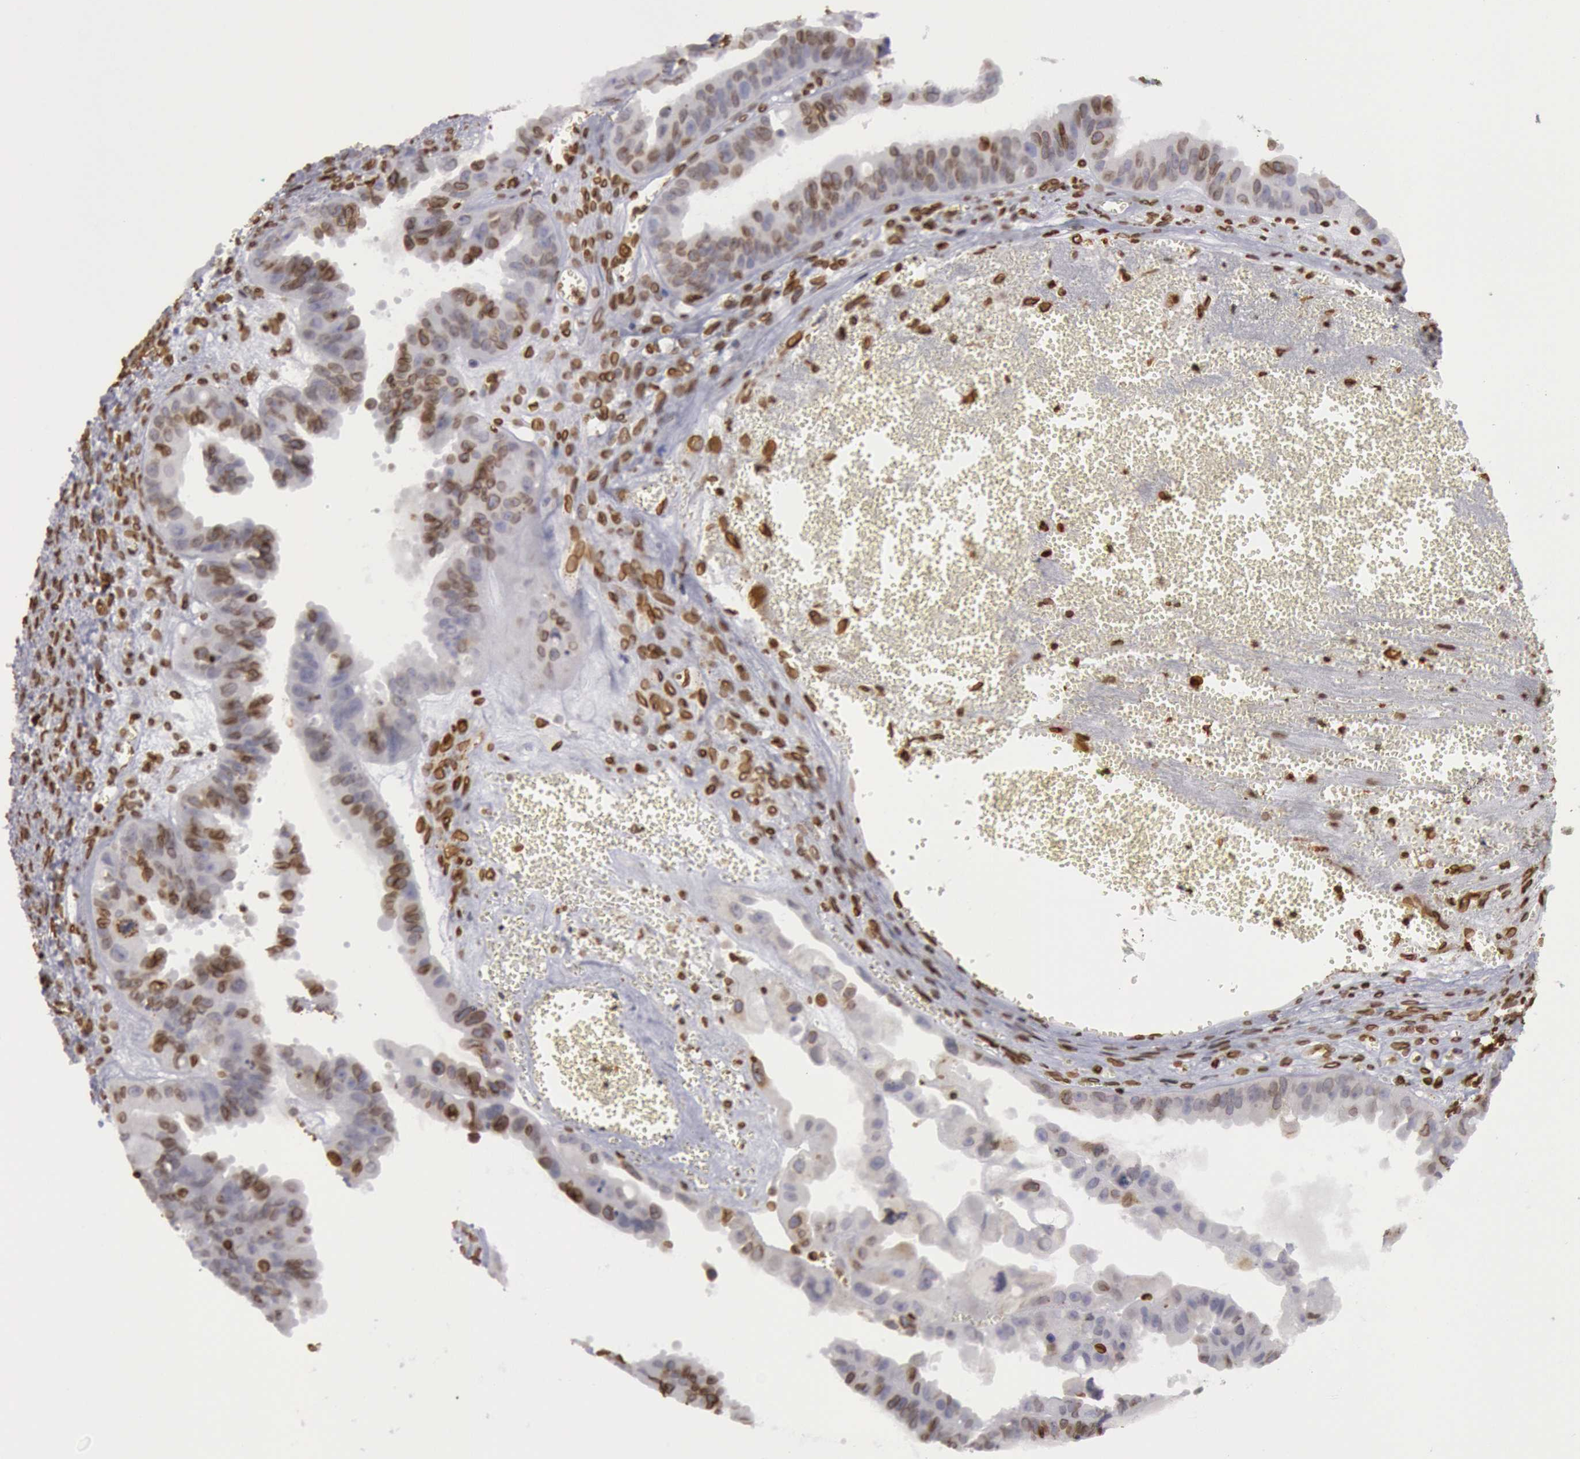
{"staining": {"intensity": "moderate", "quantity": "25%-75%", "location": "nuclear"}, "tissue": "ovarian cancer", "cell_type": "Tumor cells", "image_type": "cancer", "snomed": [{"axis": "morphology", "description": "Carcinoma, endometroid"}, {"axis": "topography", "description": "Ovary"}], "caption": "Immunohistochemistry (IHC) staining of endometroid carcinoma (ovarian), which displays medium levels of moderate nuclear expression in about 25%-75% of tumor cells indicating moderate nuclear protein expression. The staining was performed using DAB (3,3'-diaminobenzidine) (brown) for protein detection and nuclei were counterstained in hematoxylin (blue).", "gene": "SUN2", "patient": {"sex": "female", "age": 85}}